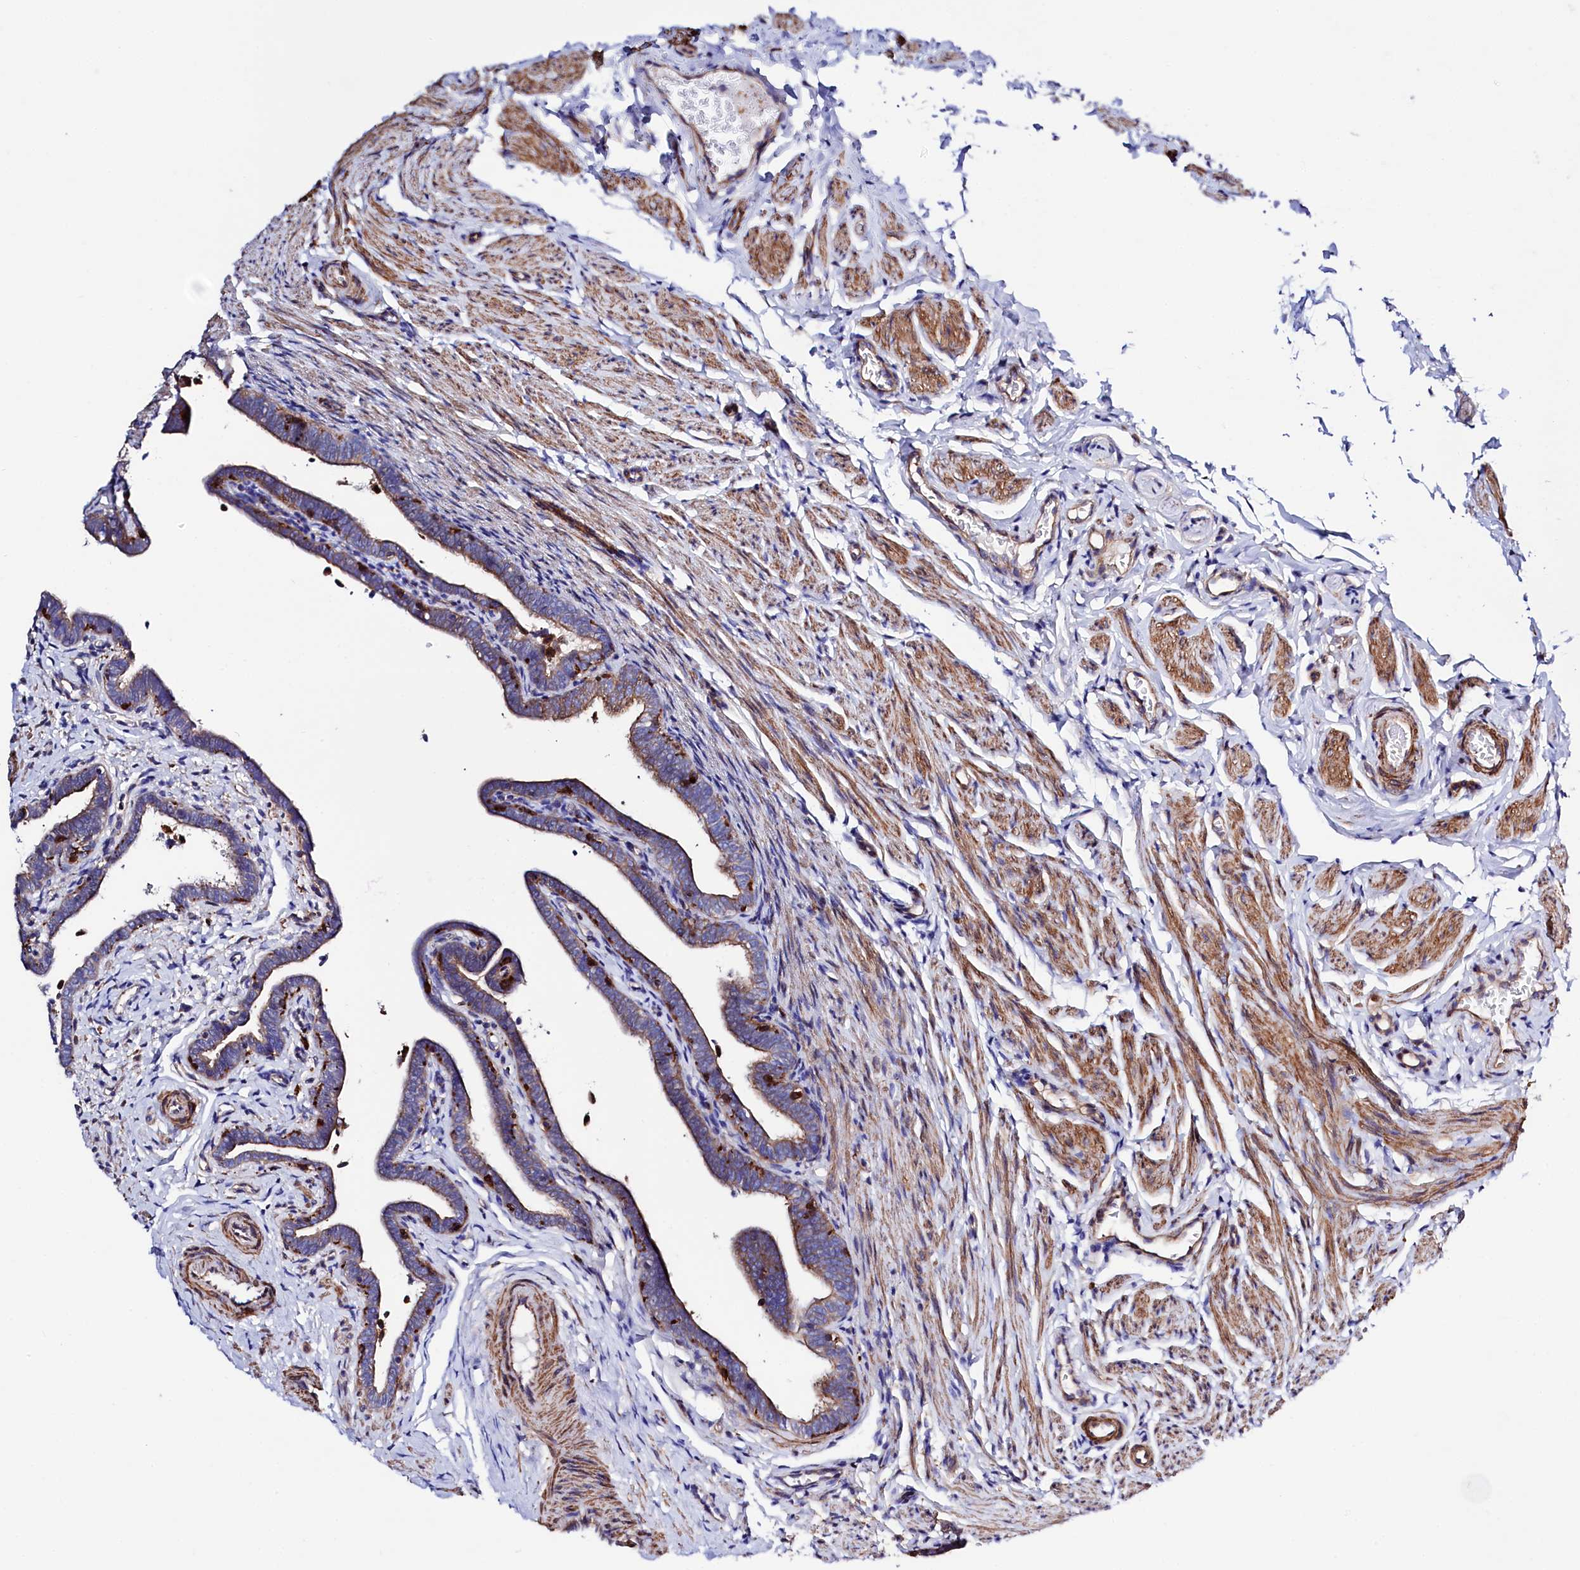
{"staining": {"intensity": "moderate", "quantity": ">75%", "location": "cytoplasmic/membranous"}, "tissue": "fallopian tube", "cell_type": "Glandular cells", "image_type": "normal", "snomed": [{"axis": "morphology", "description": "Normal tissue, NOS"}, {"axis": "topography", "description": "Fallopian tube"}], "caption": "A brown stain highlights moderate cytoplasmic/membranous positivity of a protein in glandular cells of normal human fallopian tube. (Brightfield microscopy of DAB IHC at high magnification).", "gene": "STAMBPL1", "patient": {"sex": "female", "age": 36}}